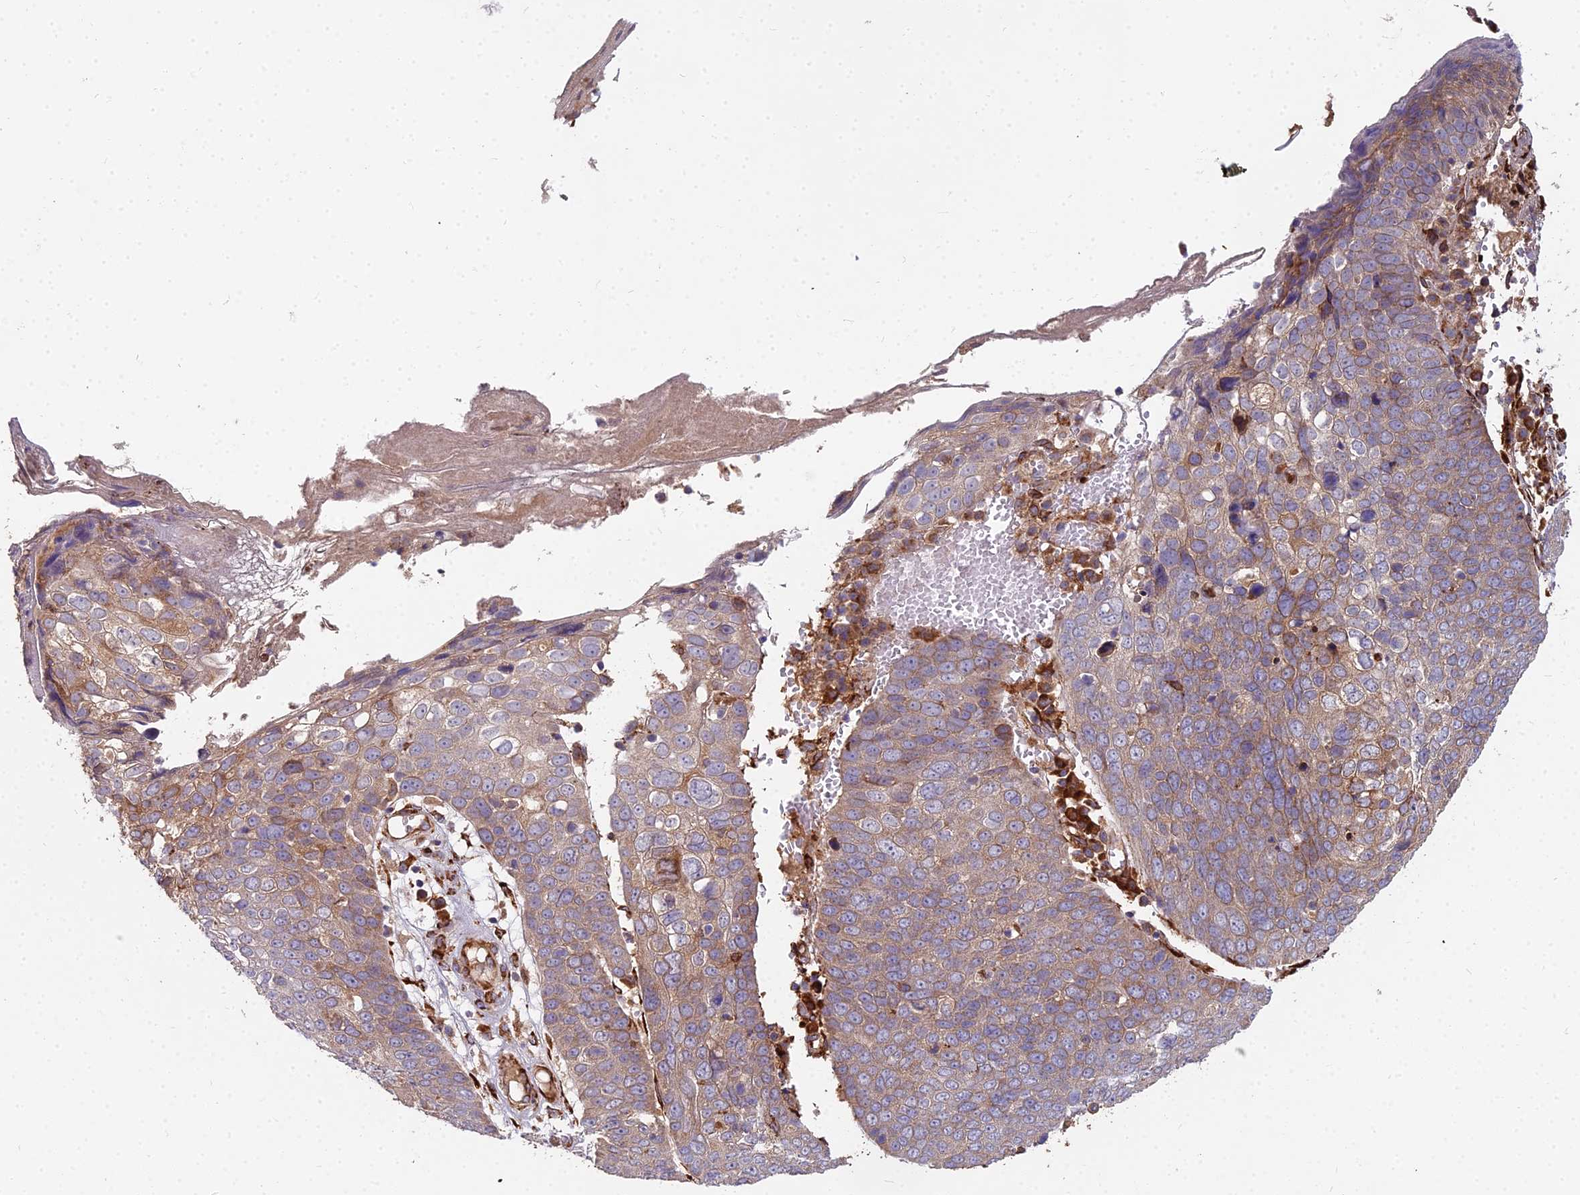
{"staining": {"intensity": "moderate", "quantity": "25%-75%", "location": "cytoplasmic/membranous"}, "tissue": "skin cancer", "cell_type": "Tumor cells", "image_type": "cancer", "snomed": [{"axis": "morphology", "description": "Squamous cell carcinoma, NOS"}, {"axis": "topography", "description": "Skin"}], "caption": "Human squamous cell carcinoma (skin) stained with a brown dye exhibits moderate cytoplasmic/membranous positive positivity in approximately 25%-75% of tumor cells.", "gene": "NDUFAF7", "patient": {"sex": "male", "age": 71}}